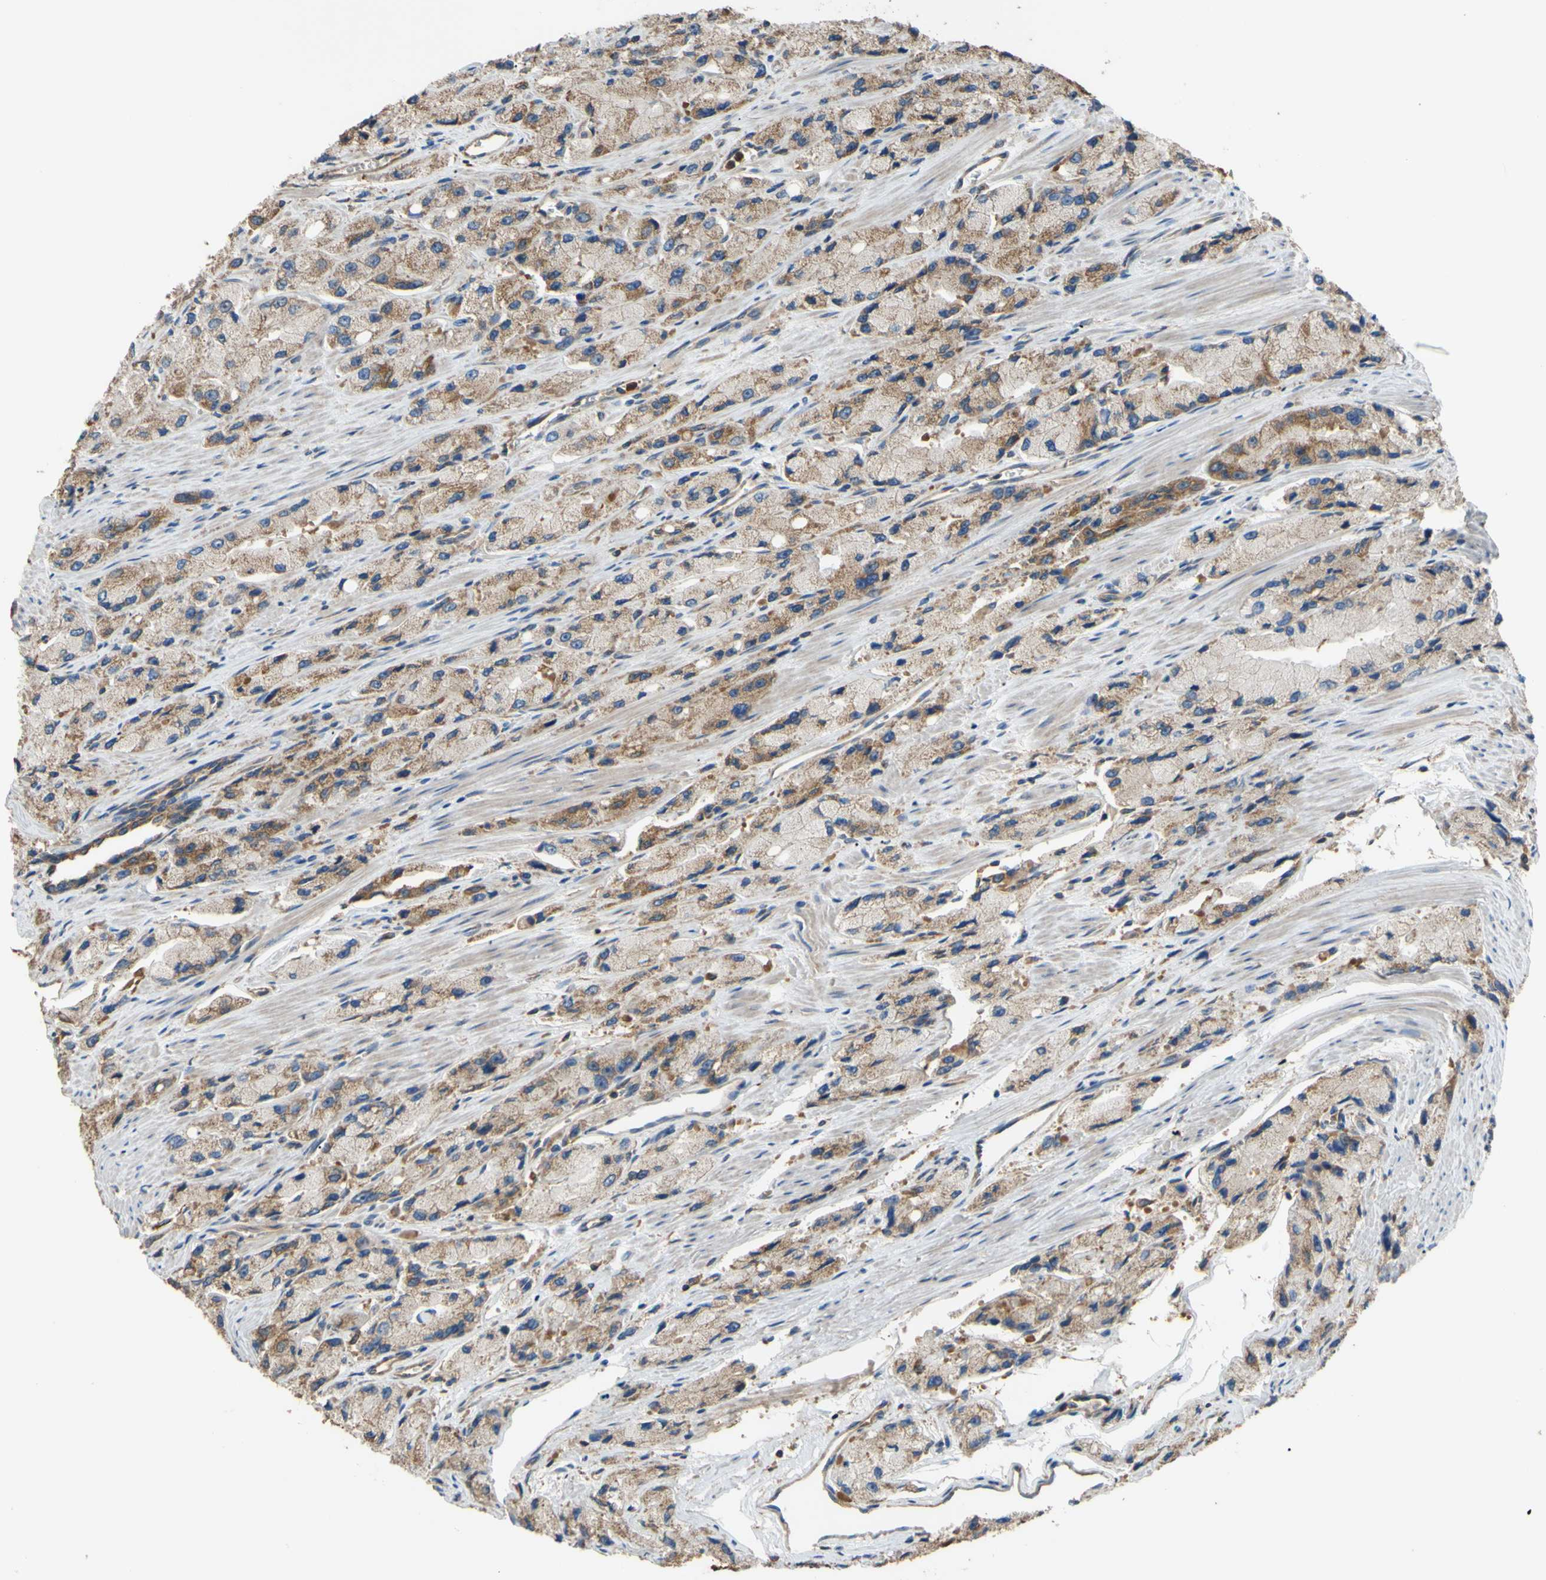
{"staining": {"intensity": "weak", "quantity": "25%-75%", "location": "cytoplasmic/membranous"}, "tissue": "prostate cancer", "cell_type": "Tumor cells", "image_type": "cancer", "snomed": [{"axis": "morphology", "description": "Adenocarcinoma, High grade"}, {"axis": "topography", "description": "Prostate"}], "caption": "IHC (DAB (3,3'-diaminobenzidine)) staining of human adenocarcinoma (high-grade) (prostate) shows weak cytoplasmic/membranous protein staining in approximately 25%-75% of tumor cells.", "gene": "CTTN", "patient": {"sex": "male", "age": 58}}